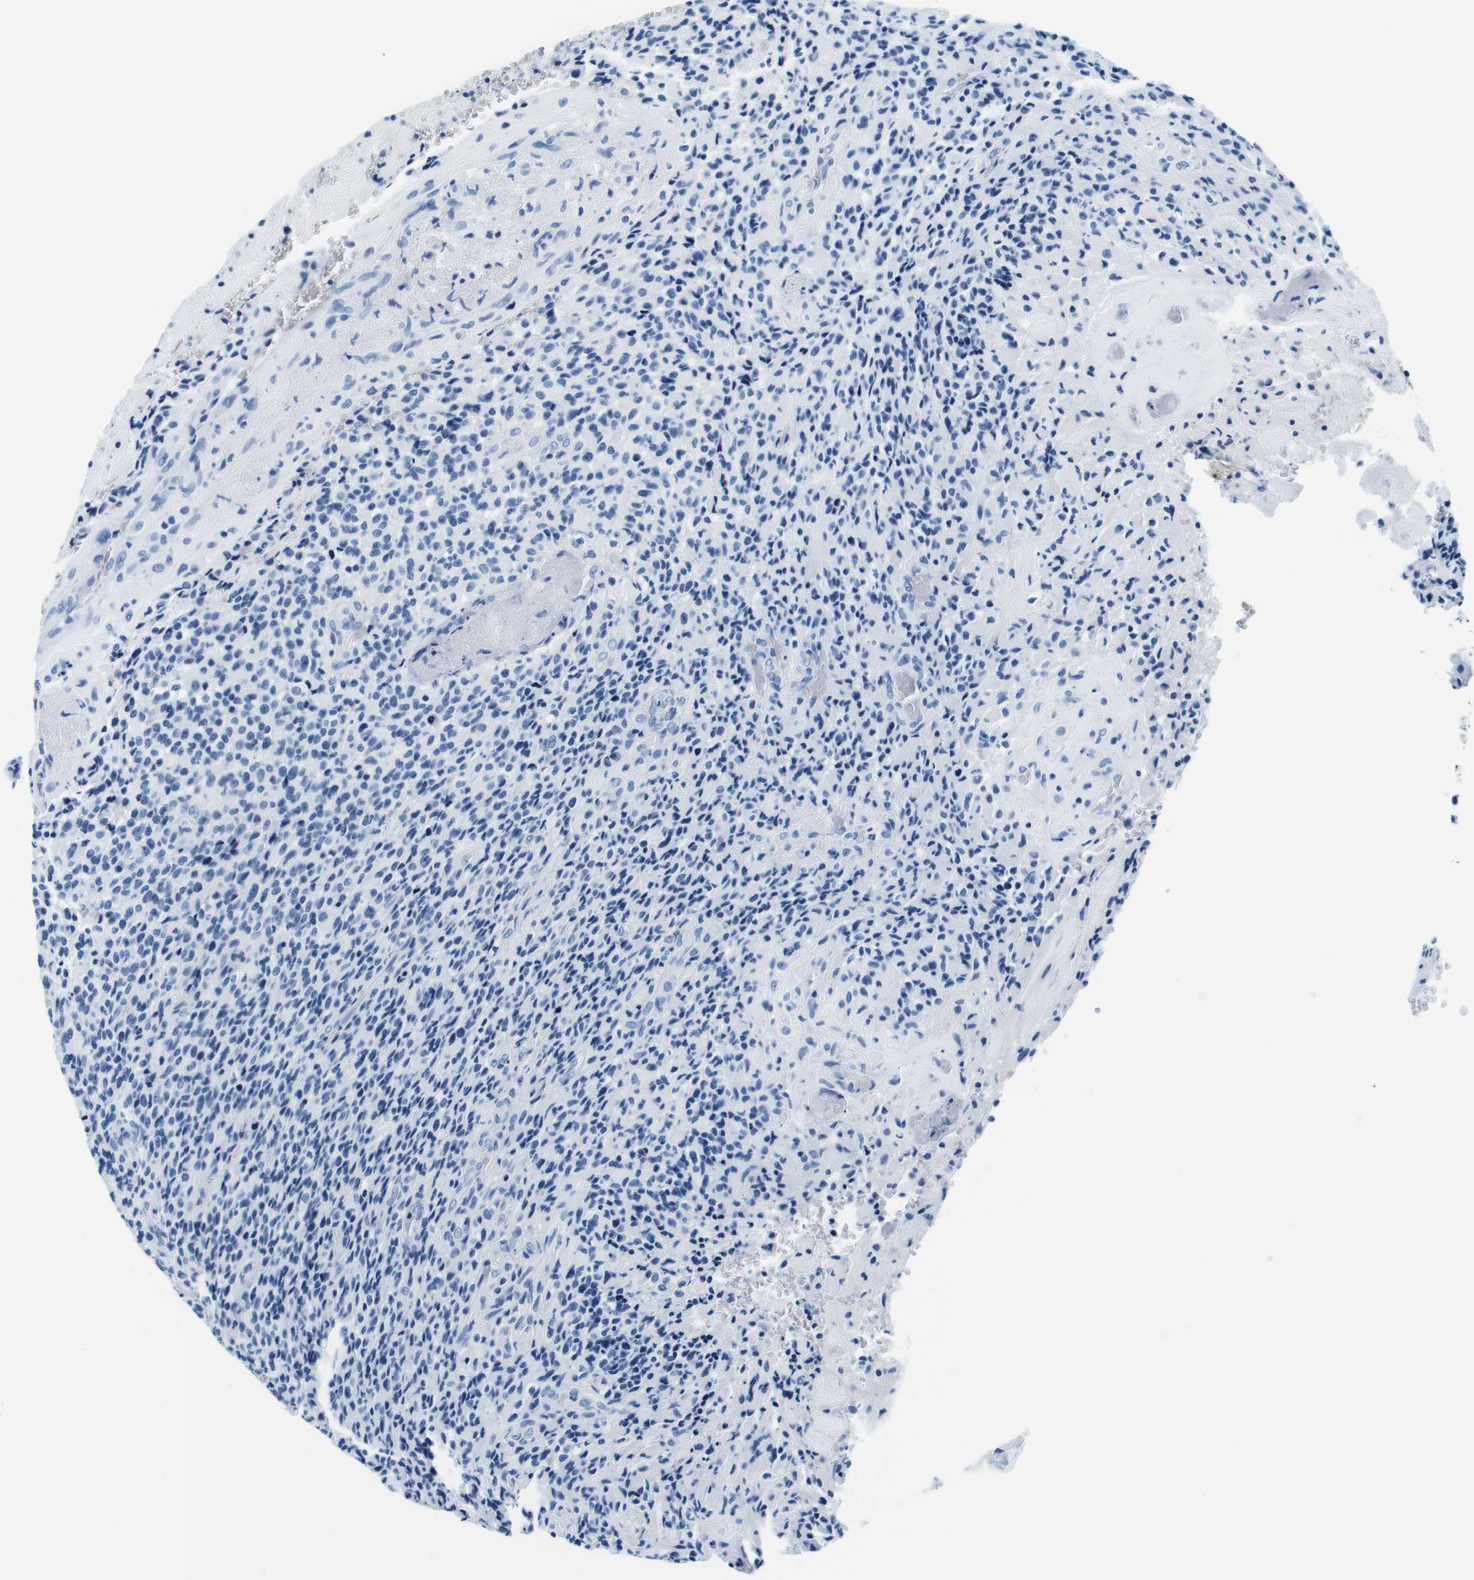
{"staining": {"intensity": "negative", "quantity": "none", "location": "none"}, "tissue": "glioma", "cell_type": "Tumor cells", "image_type": "cancer", "snomed": [{"axis": "morphology", "description": "Glioma, malignant, High grade"}, {"axis": "topography", "description": "Brain"}], "caption": "Immunohistochemical staining of human malignant glioma (high-grade) demonstrates no significant staining in tumor cells.", "gene": "ELANE", "patient": {"sex": "male", "age": 71}}